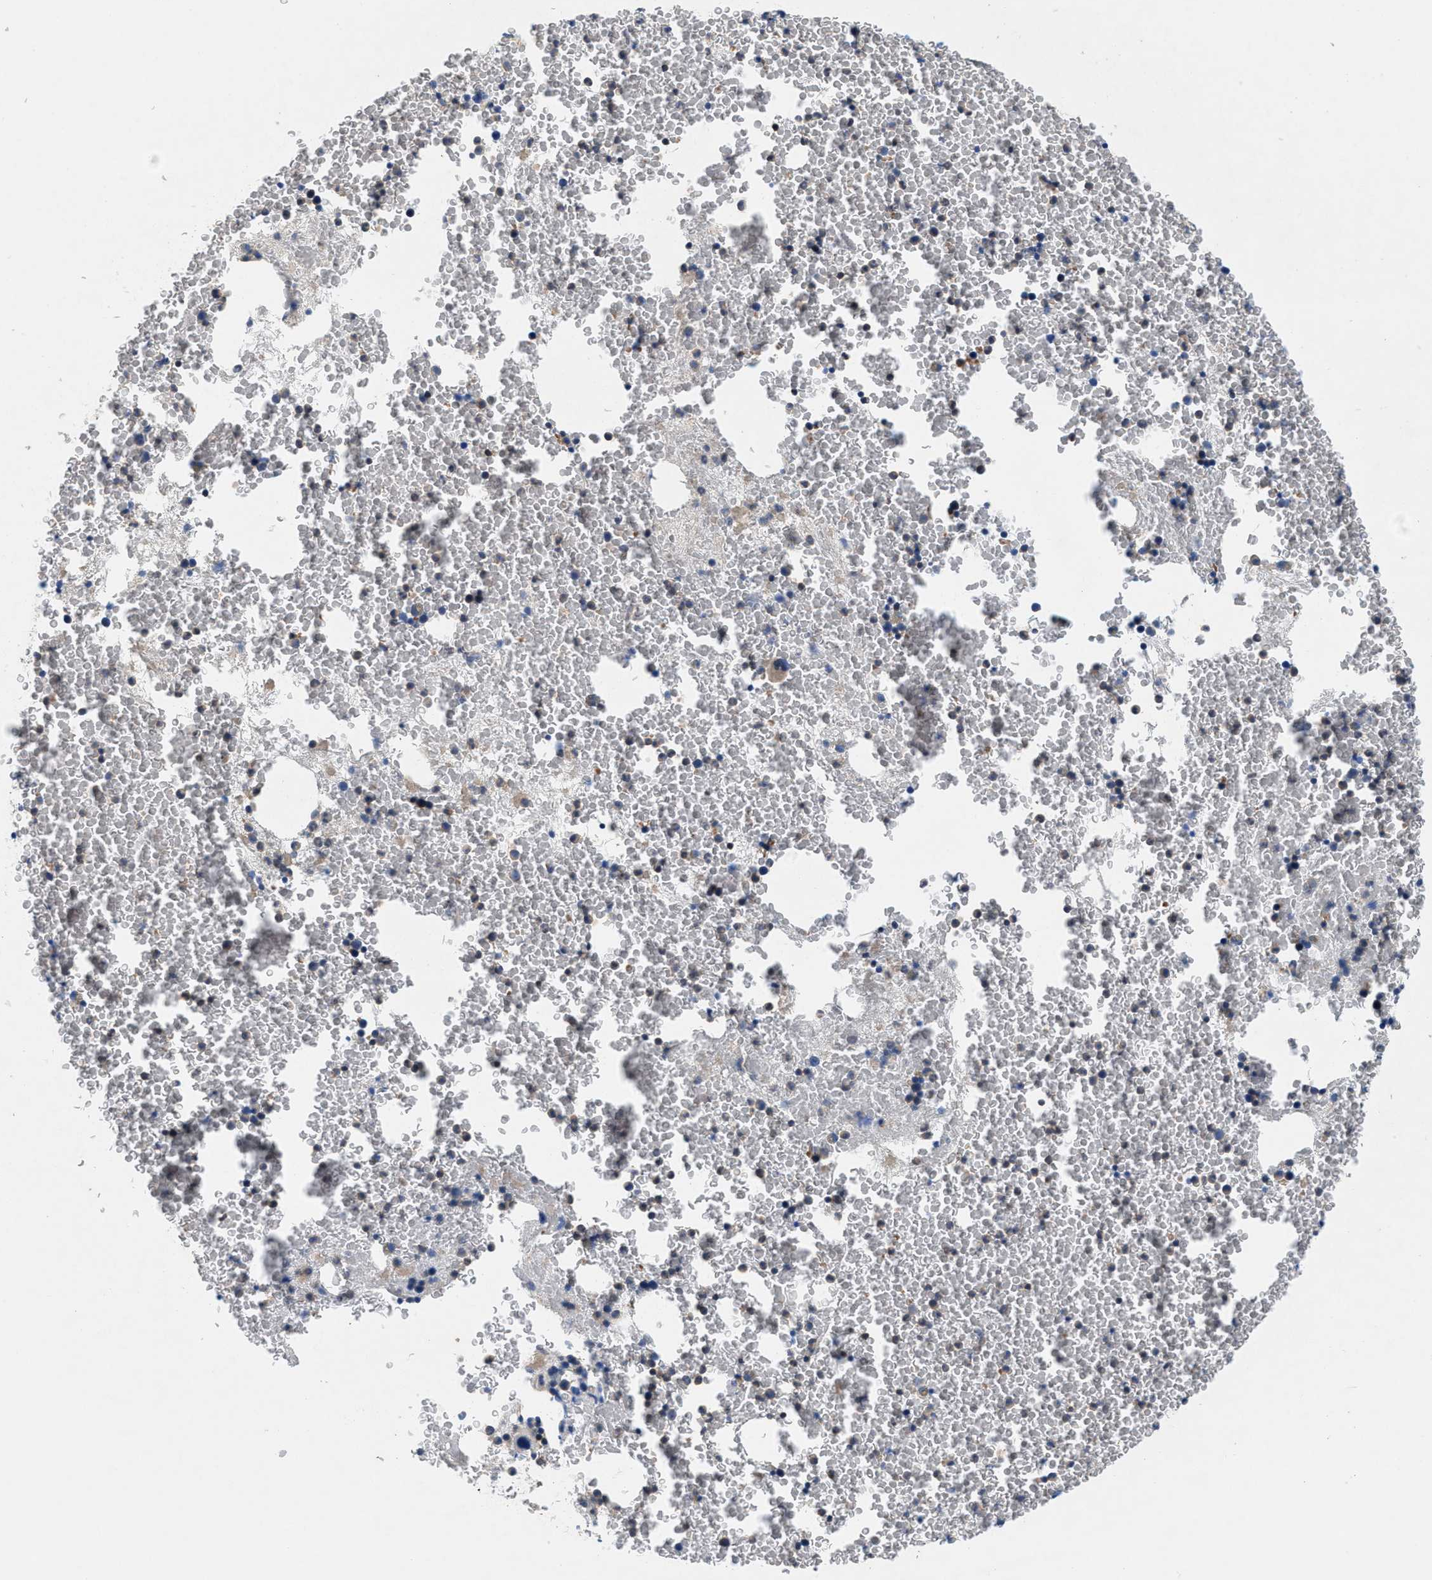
{"staining": {"intensity": "moderate", "quantity": "<25%", "location": "cytoplasmic/membranous"}, "tissue": "bone marrow", "cell_type": "Hematopoietic cells", "image_type": "normal", "snomed": [{"axis": "morphology", "description": "Normal tissue, NOS"}, {"axis": "morphology", "description": "Inflammation, NOS"}, {"axis": "topography", "description": "Bone marrow"}], "caption": "Moderate cytoplasmic/membranous expression for a protein is appreciated in approximately <25% of hematopoietic cells of benign bone marrow using immunohistochemistry.", "gene": "DGKE", "patient": {"sex": "male", "age": 63}}